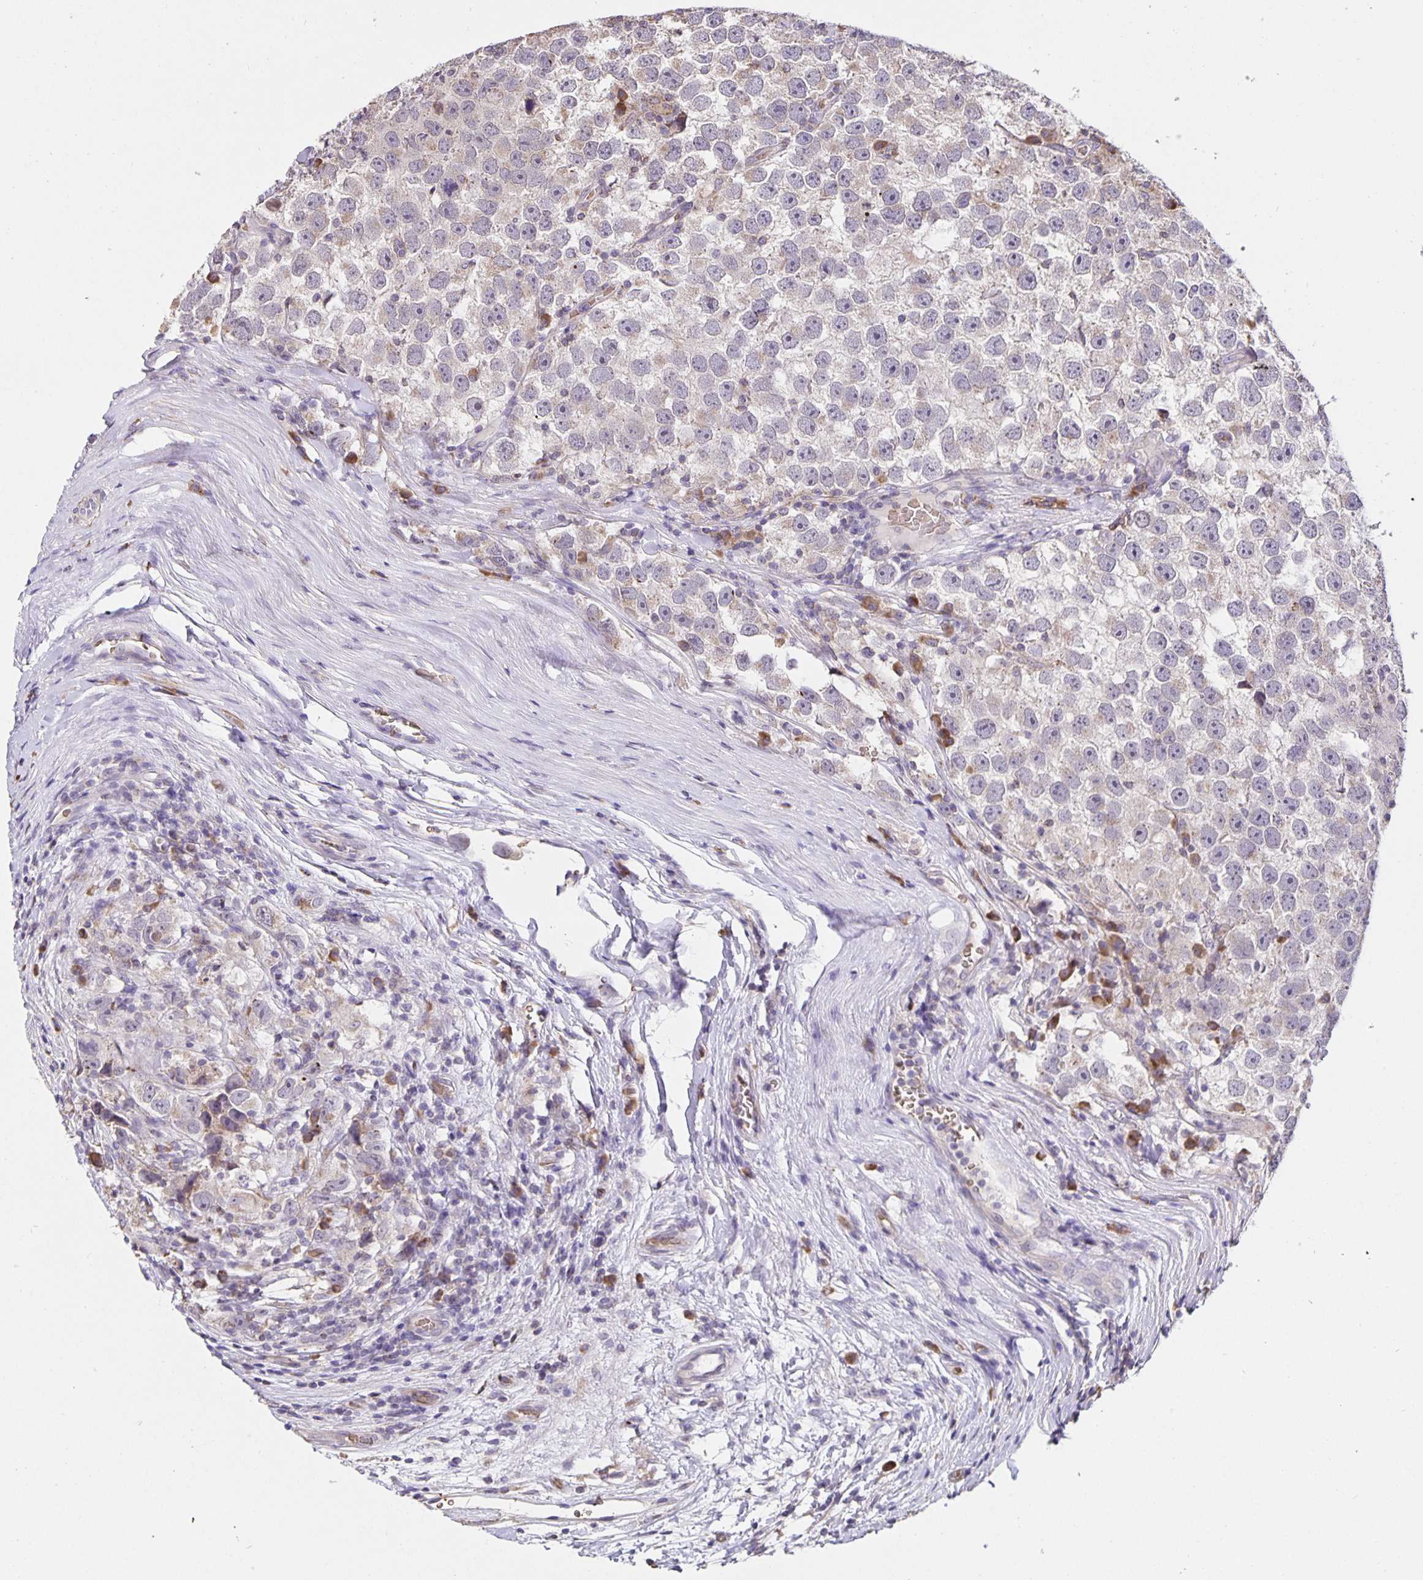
{"staining": {"intensity": "negative", "quantity": "none", "location": "none"}, "tissue": "testis cancer", "cell_type": "Tumor cells", "image_type": "cancer", "snomed": [{"axis": "morphology", "description": "Seminoma, NOS"}, {"axis": "topography", "description": "Testis"}], "caption": "Protein analysis of testis cancer (seminoma) shows no significant staining in tumor cells.", "gene": "TMEM71", "patient": {"sex": "male", "age": 26}}